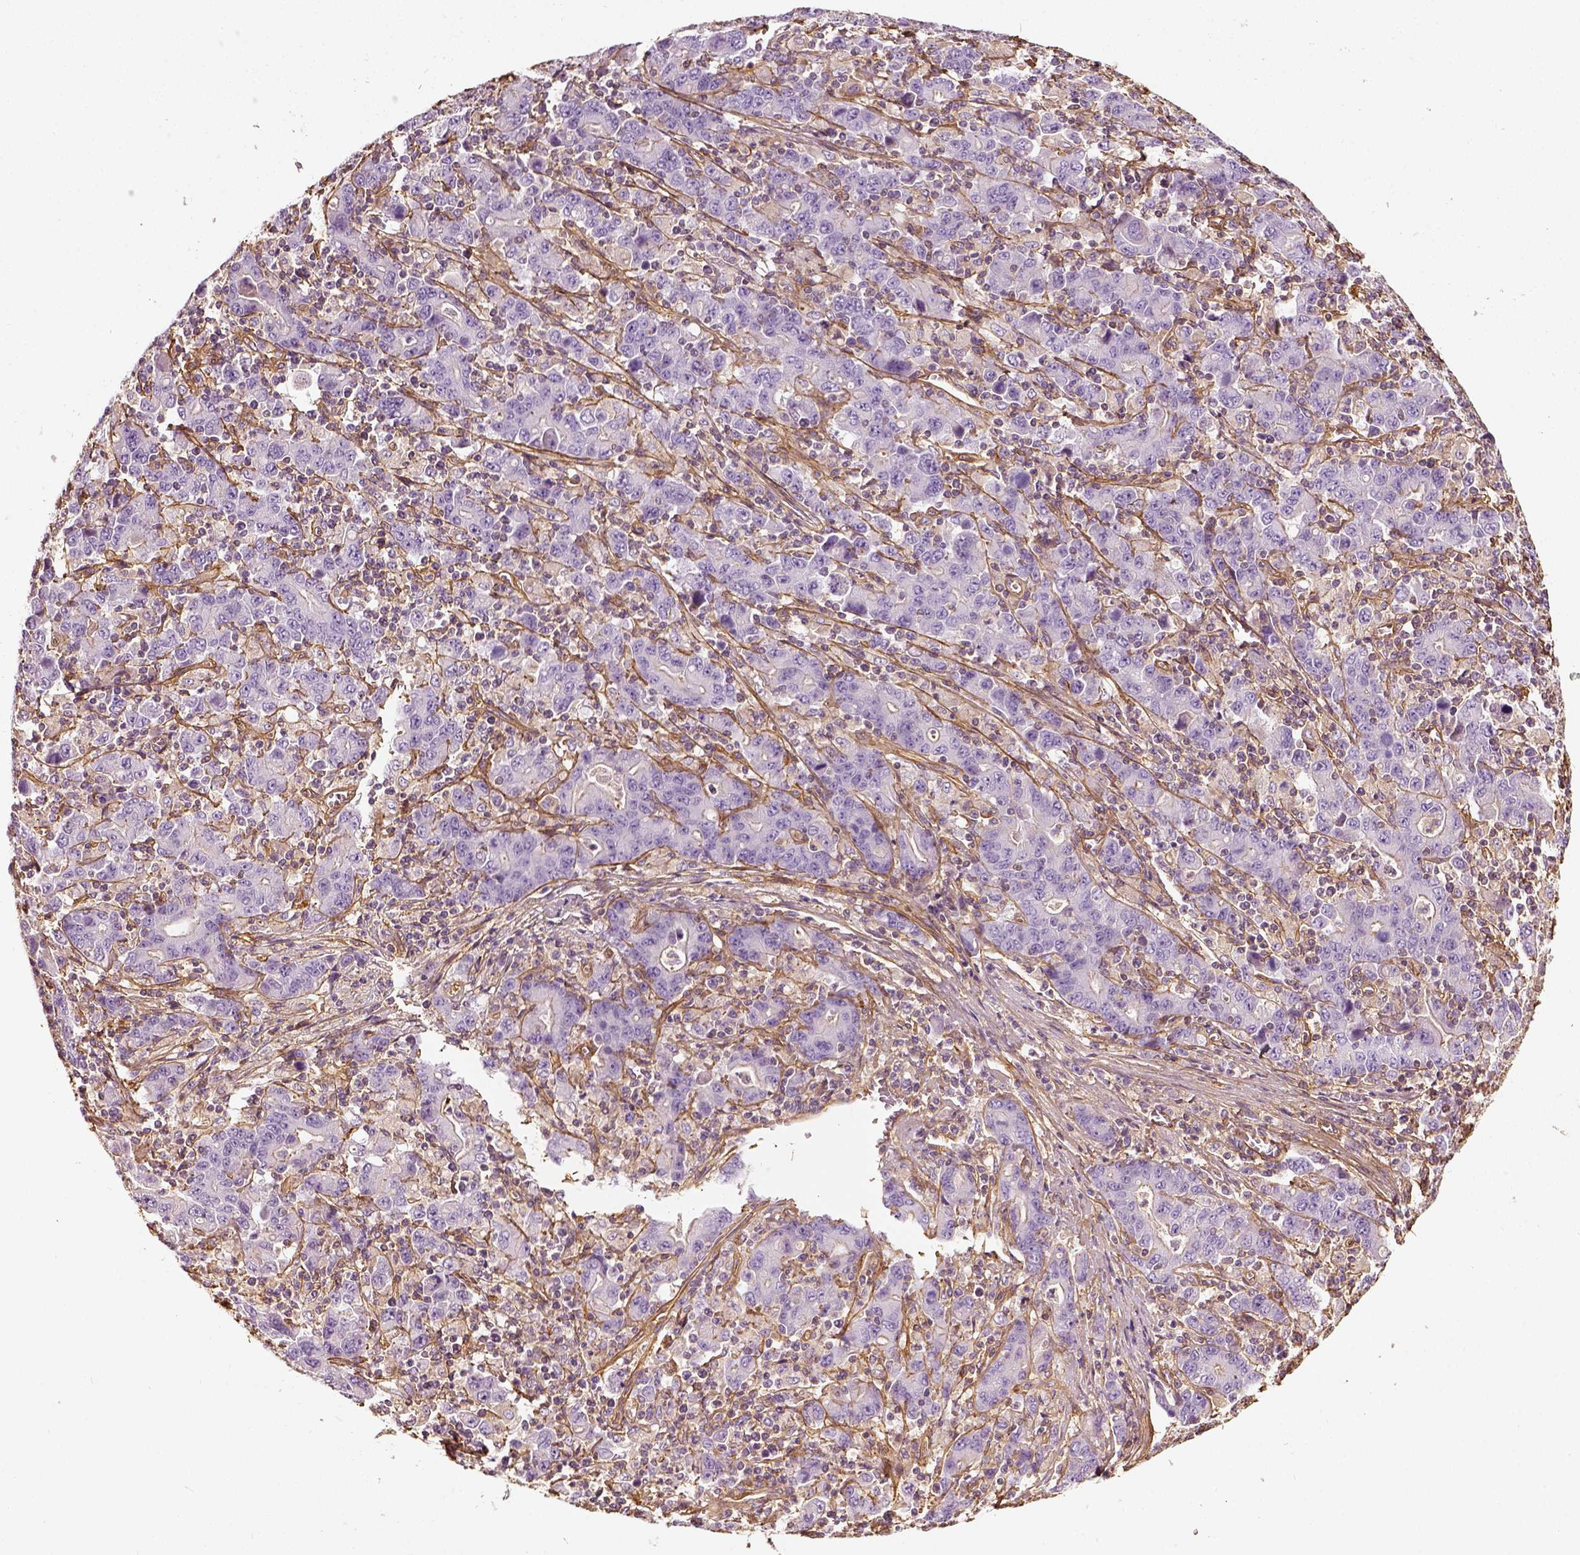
{"staining": {"intensity": "negative", "quantity": "none", "location": "none"}, "tissue": "stomach cancer", "cell_type": "Tumor cells", "image_type": "cancer", "snomed": [{"axis": "morphology", "description": "Adenocarcinoma, NOS"}, {"axis": "topography", "description": "Stomach, upper"}], "caption": "Stomach adenocarcinoma stained for a protein using immunohistochemistry displays no staining tumor cells.", "gene": "COL6A2", "patient": {"sex": "male", "age": 69}}